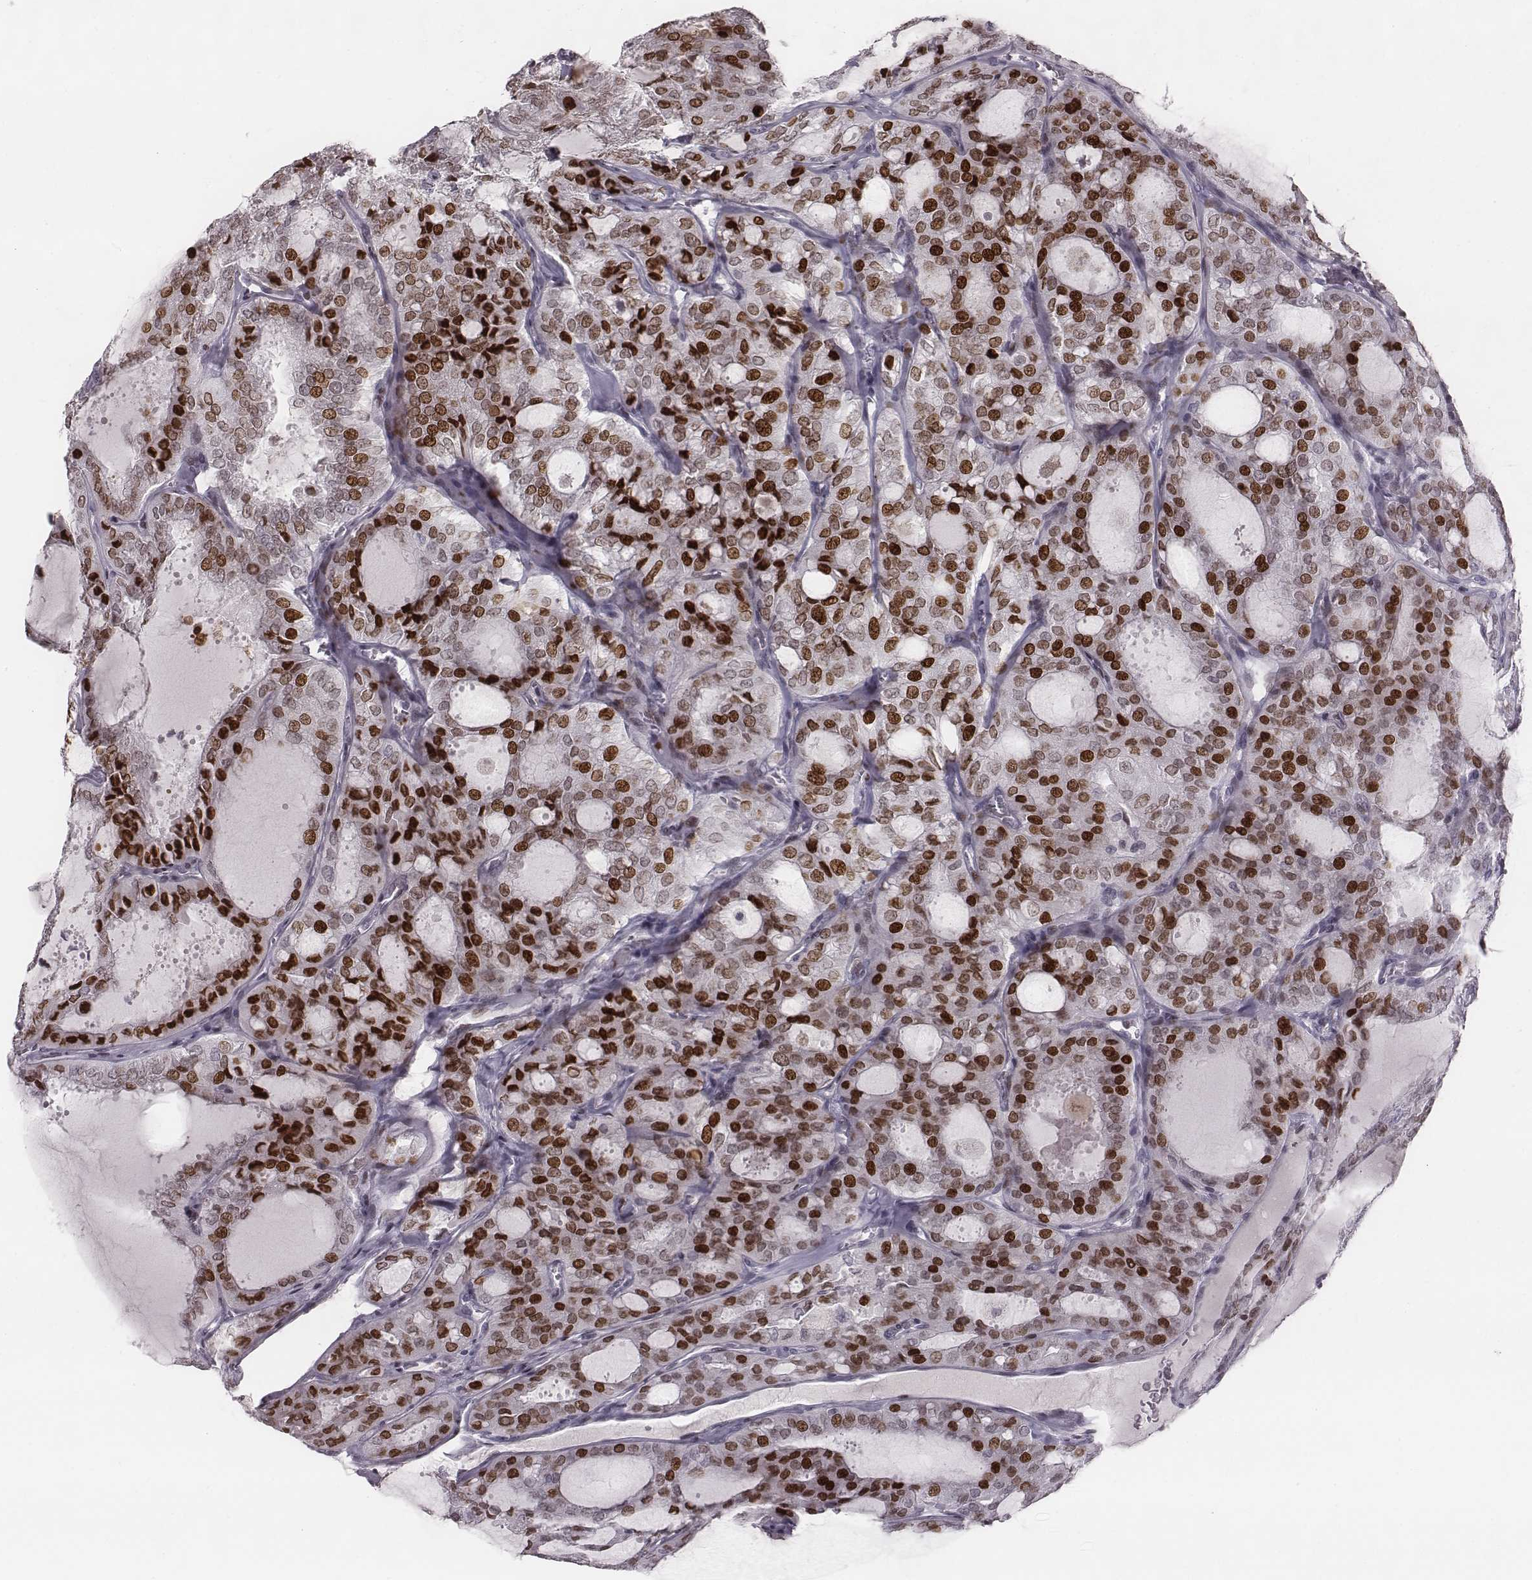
{"staining": {"intensity": "moderate", "quantity": "25%-75%", "location": "nuclear"}, "tissue": "thyroid cancer", "cell_type": "Tumor cells", "image_type": "cancer", "snomed": [{"axis": "morphology", "description": "Follicular adenoma carcinoma, NOS"}, {"axis": "topography", "description": "Thyroid gland"}], "caption": "High-magnification brightfield microscopy of thyroid cancer stained with DAB (brown) and counterstained with hematoxylin (blue). tumor cells exhibit moderate nuclear expression is present in about25%-75% of cells.", "gene": "NDC1", "patient": {"sex": "male", "age": 75}}